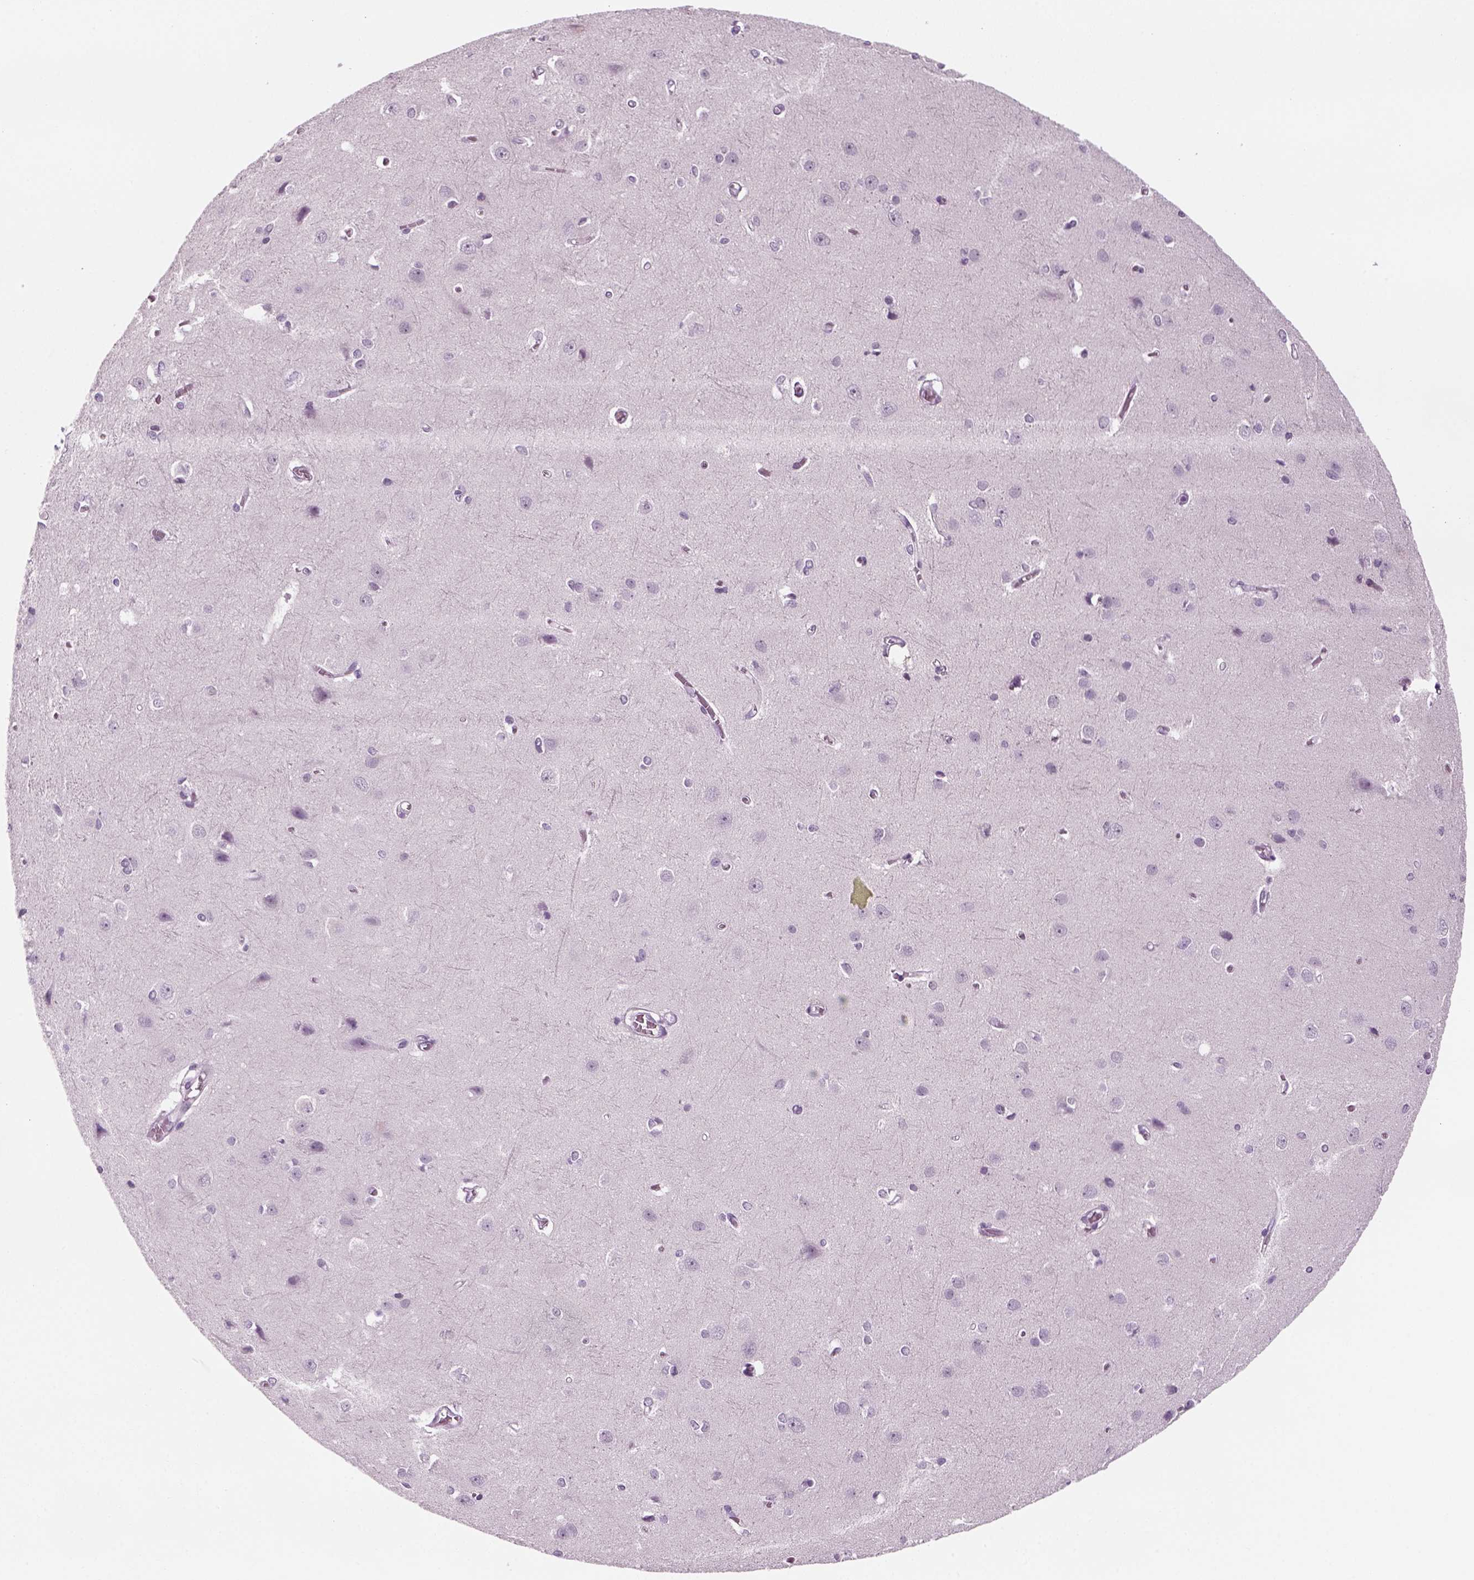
{"staining": {"intensity": "negative", "quantity": "none", "location": "none"}, "tissue": "cerebral cortex", "cell_type": "Endothelial cells", "image_type": "normal", "snomed": [{"axis": "morphology", "description": "Normal tissue, NOS"}, {"axis": "topography", "description": "Cerebral cortex"}], "caption": "High power microscopy image of an IHC histopathology image of unremarkable cerebral cortex, revealing no significant positivity in endothelial cells. The staining was performed using DAB to visualize the protein expression in brown, while the nuclei were stained in blue with hematoxylin (Magnification: 20x).", "gene": "KRT75", "patient": {"sex": "male", "age": 37}}